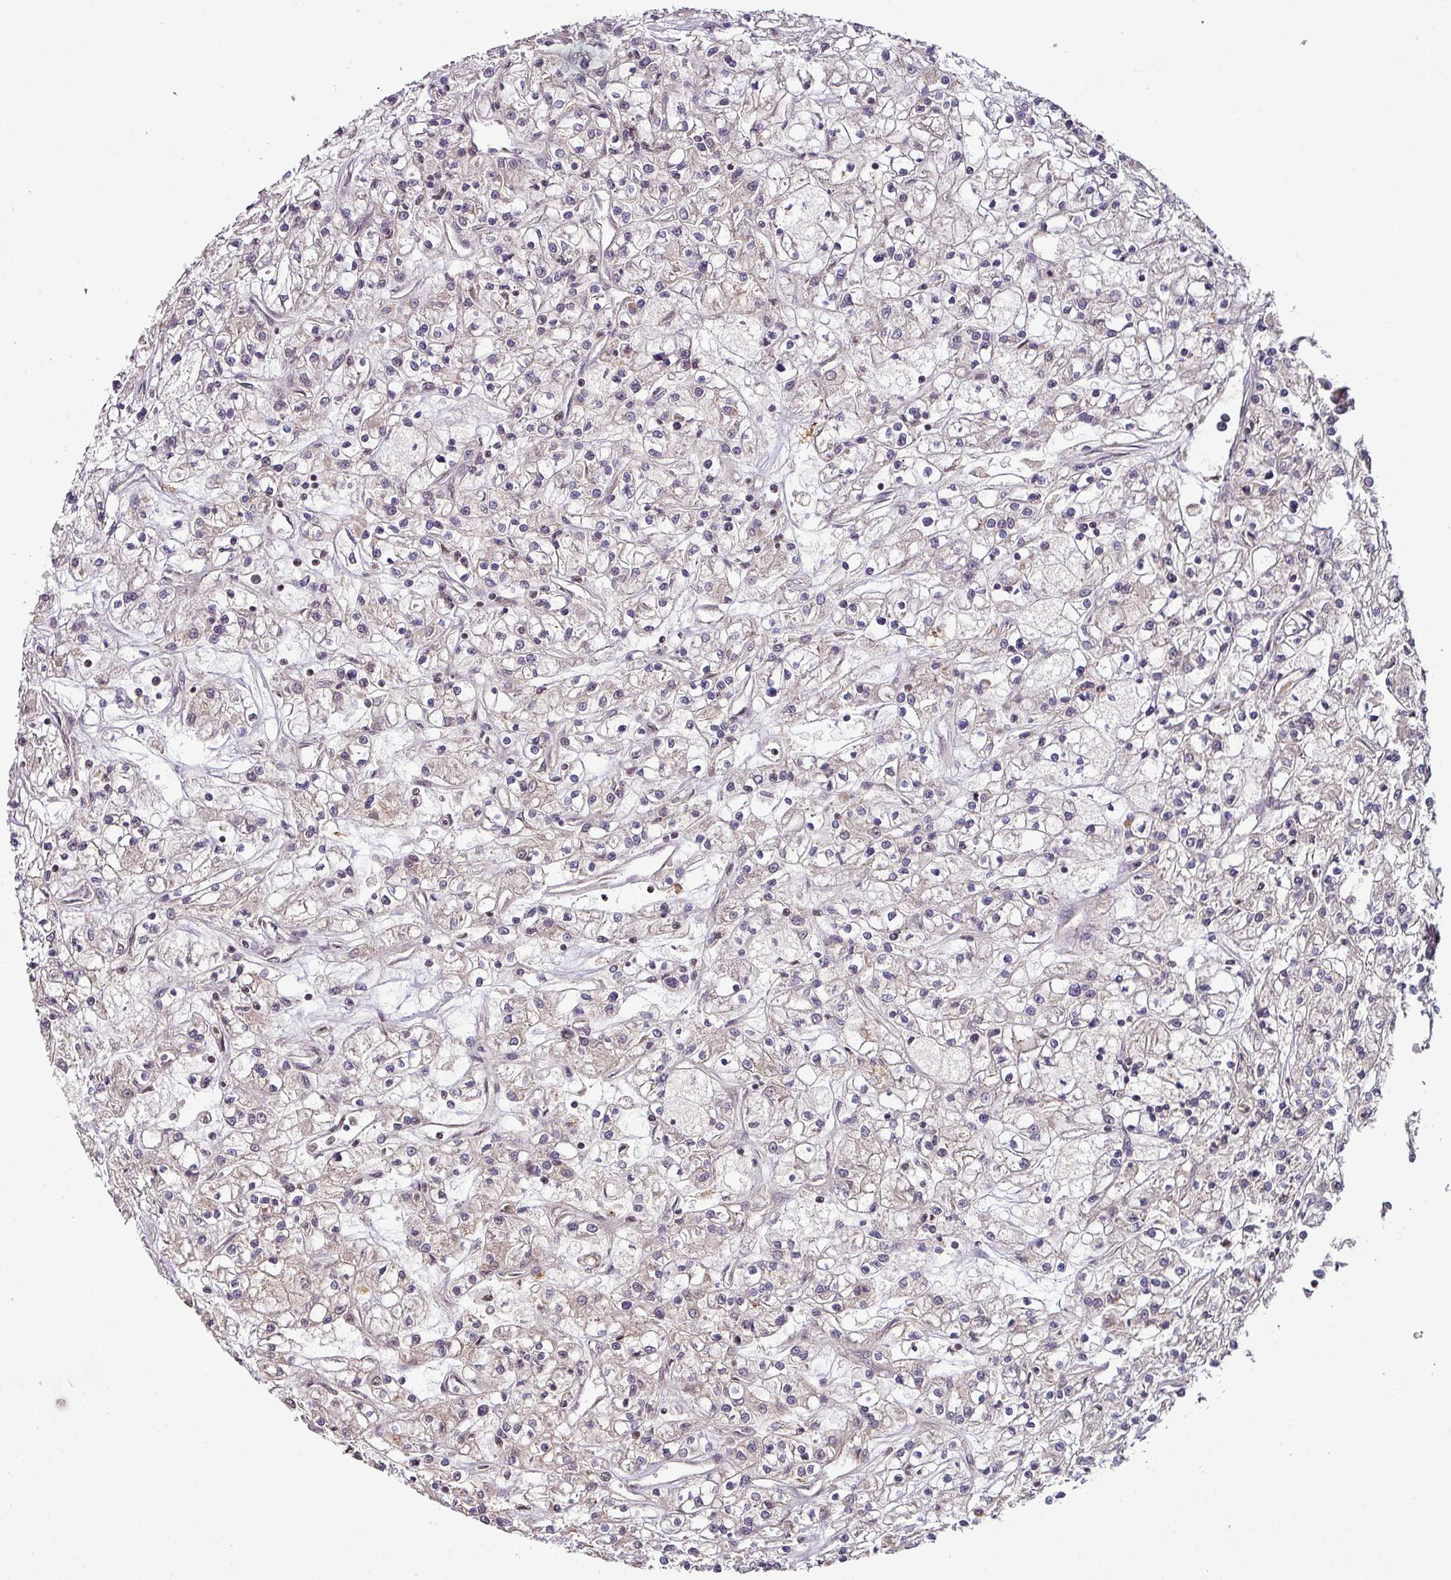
{"staining": {"intensity": "weak", "quantity": "<25%", "location": "cytoplasmic/membranous,nuclear"}, "tissue": "renal cancer", "cell_type": "Tumor cells", "image_type": "cancer", "snomed": [{"axis": "morphology", "description": "Adenocarcinoma, NOS"}, {"axis": "topography", "description": "Kidney"}], "caption": "An immunohistochemistry (IHC) image of renal cancer is shown. There is no staining in tumor cells of renal cancer.", "gene": "PHF23", "patient": {"sex": "female", "age": 59}}